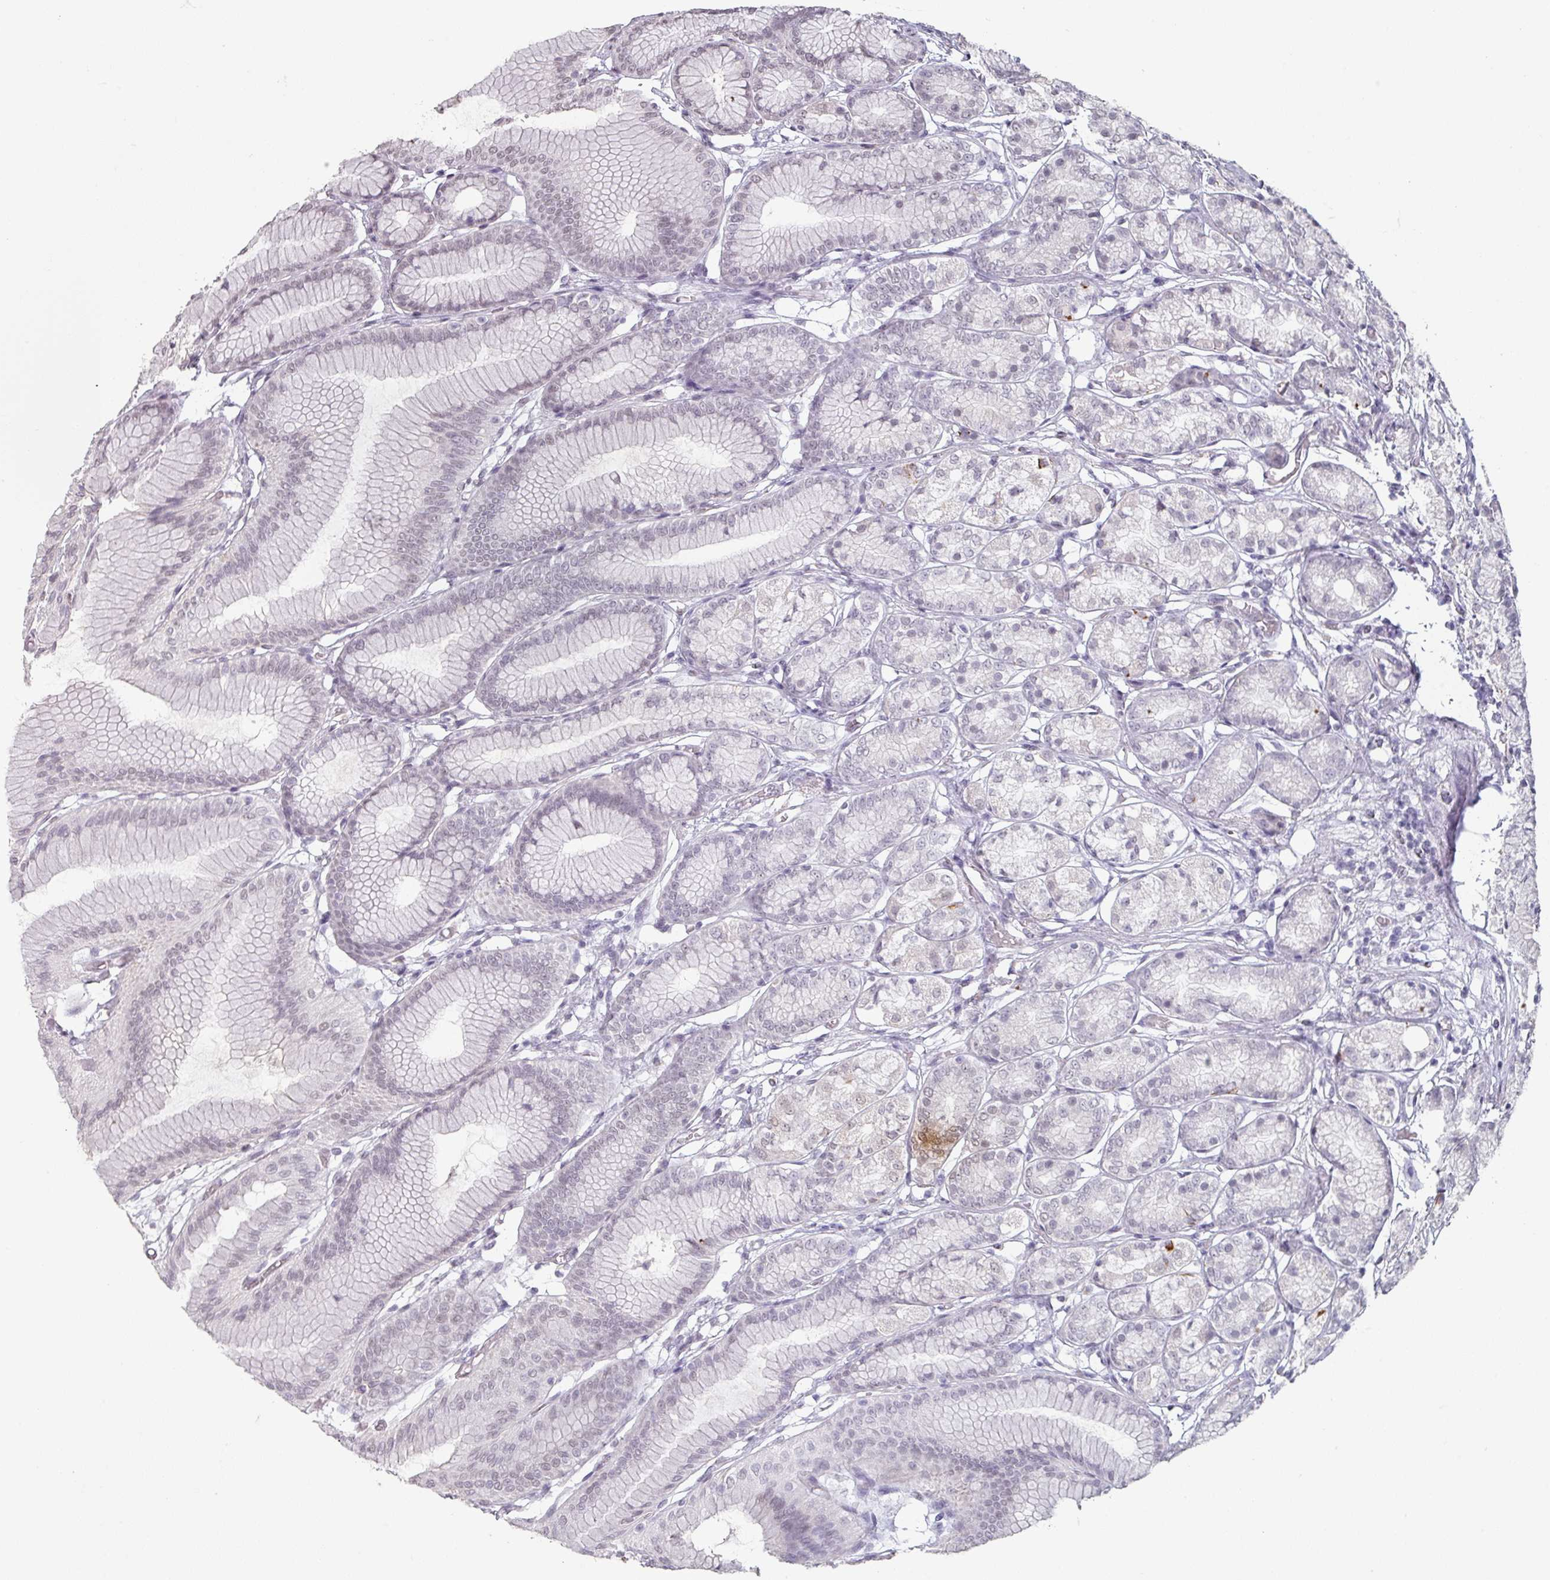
{"staining": {"intensity": "weak", "quantity": "<25%", "location": "nuclear"}, "tissue": "stomach", "cell_type": "Glandular cells", "image_type": "normal", "snomed": [{"axis": "morphology", "description": "Normal tissue, NOS"}, {"axis": "morphology", "description": "Adenocarcinoma, NOS"}, {"axis": "morphology", "description": "Adenocarcinoma, High grade"}, {"axis": "topography", "description": "Stomach, upper"}, {"axis": "topography", "description": "Stomach"}], "caption": "This is an immunohistochemistry histopathology image of unremarkable stomach. There is no staining in glandular cells.", "gene": "SPRR1A", "patient": {"sex": "female", "age": 65}}